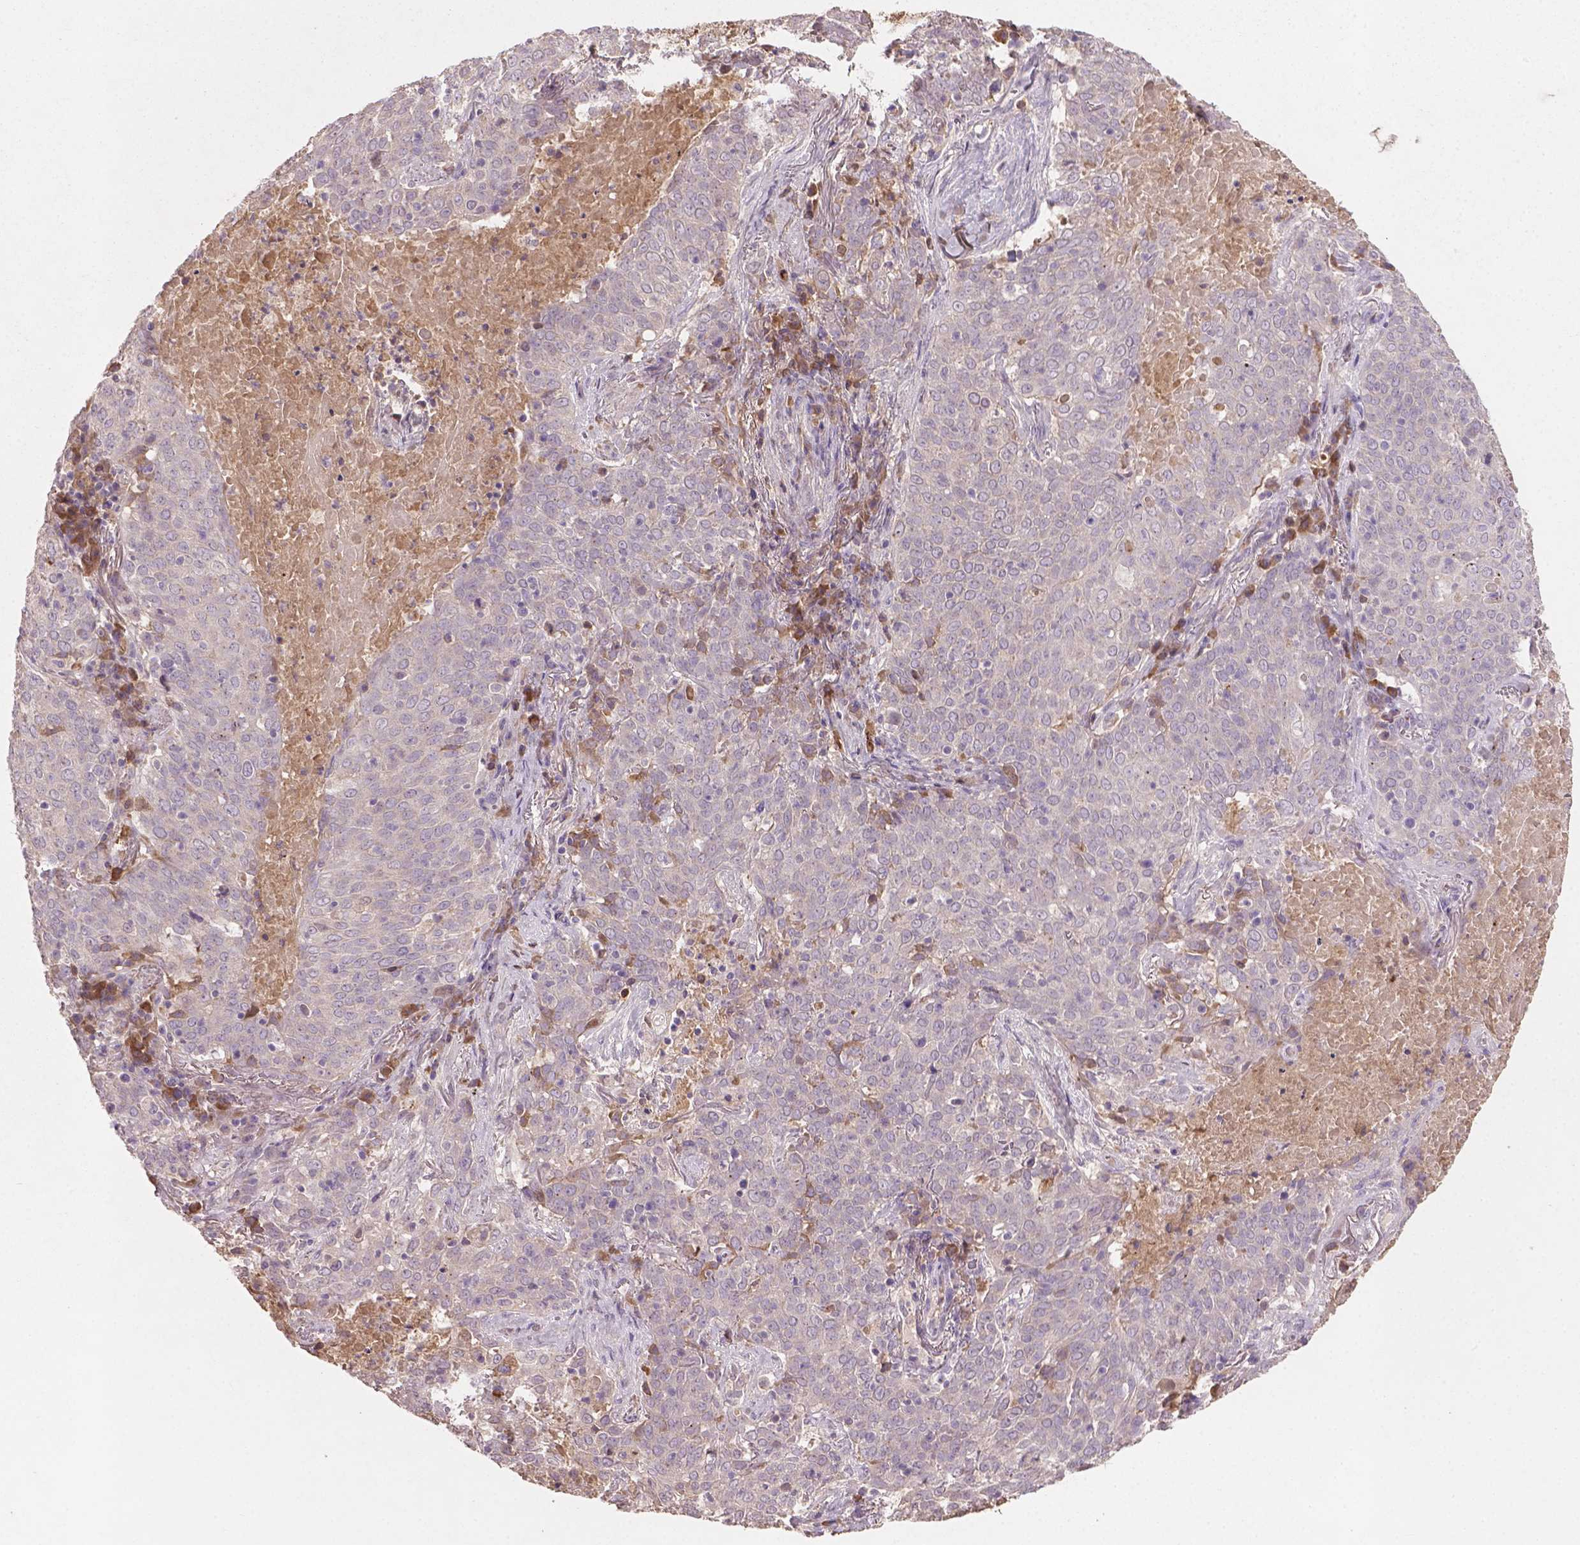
{"staining": {"intensity": "negative", "quantity": "none", "location": "none"}, "tissue": "lung cancer", "cell_type": "Tumor cells", "image_type": "cancer", "snomed": [{"axis": "morphology", "description": "Squamous cell carcinoma, NOS"}, {"axis": "topography", "description": "Lung"}], "caption": "This is a micrograph of immunohistochemistry (IHC) staining of lung cancer, which shows no positivity in tumor cells.", "gene": "SOX17", "patient": {"sex": "male", "age": 82}}